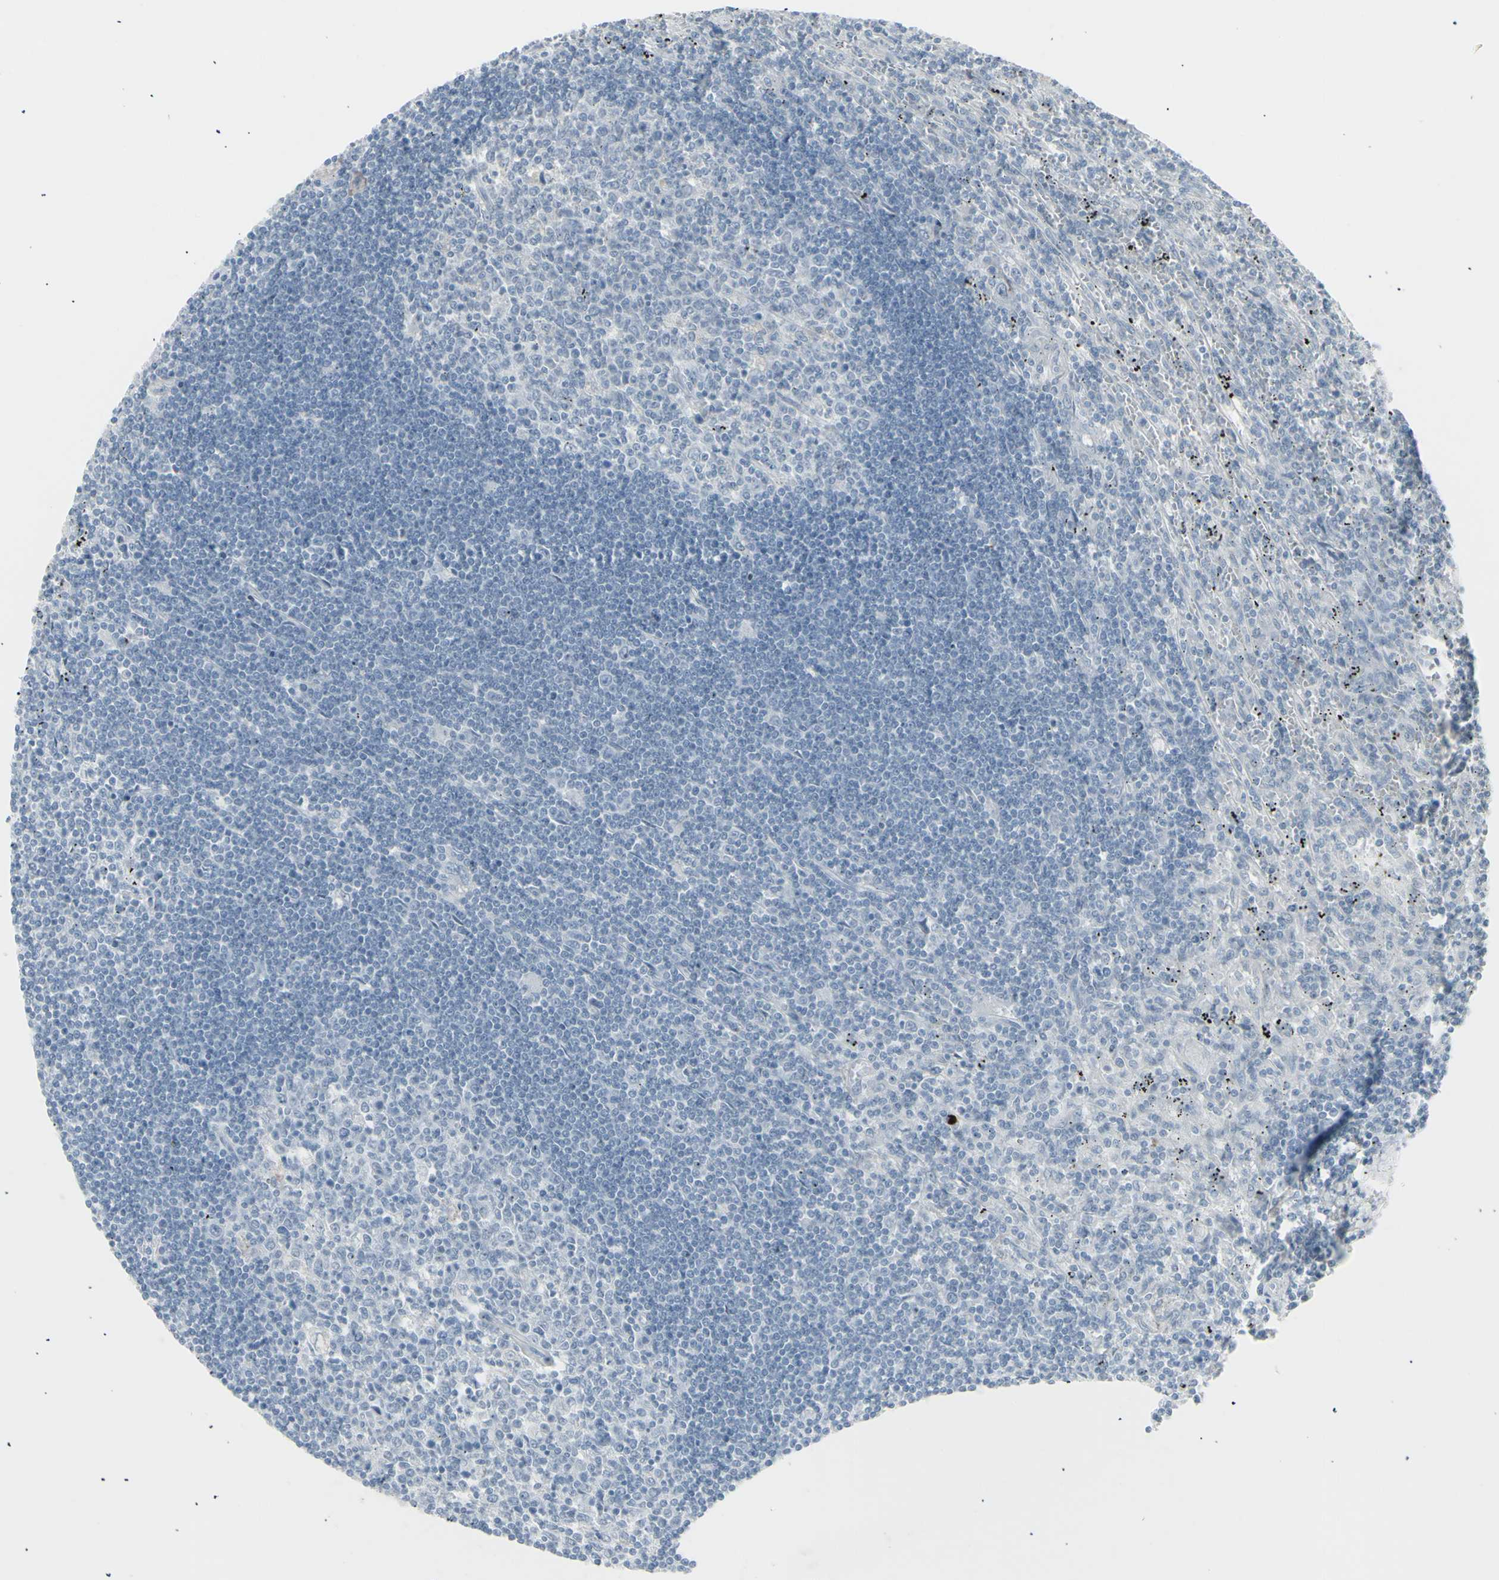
{"staining": {"intensity": "negative", "quantity": "none", "location": "none"}, "tissue": "lymphoma", "cell_type": "Tumor cells", "image_type": "cancer", "snomed": [{"axis": "morphology", "description": "Malignant lymphoma, non-Hodgkin's type, Low grade"}, {"axis": "topography", "description": "Spleen"}], "caption": "Immunohistochemical staining of lymphoma displays no significant staining in tumor cells.", "gene": "YBX2", "patient": {"sex": "male", "age": 76}}